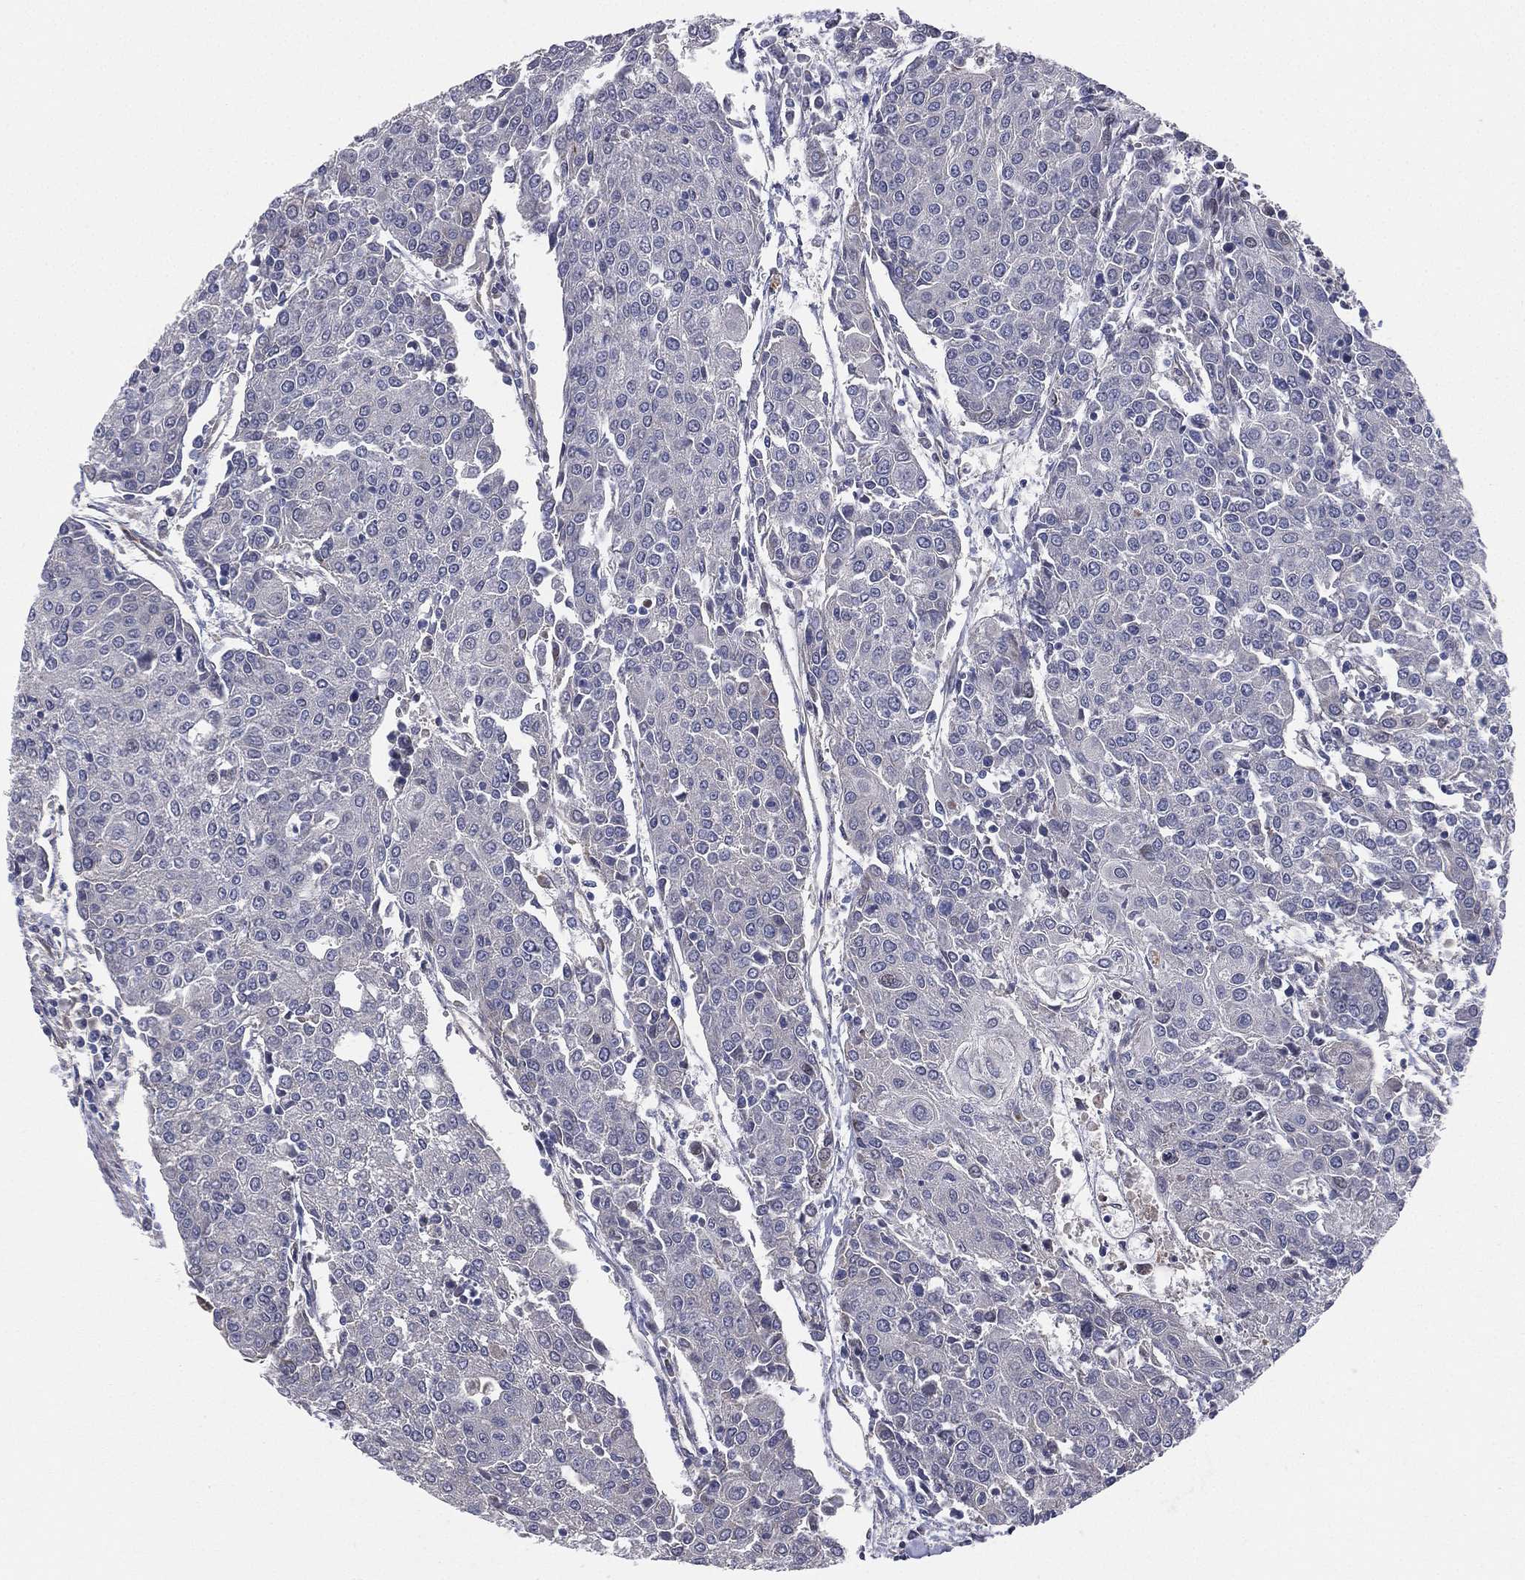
{"staining": {"intensity": "negative", "quantity": "none", "location": "none"}, "tissue": "urothelial cancer", "cell_type": "Tumor cells", "image_type": "cancer", "snomed": [{"axis": "morphology", "description": "Urothelial carcinoma, High grade"}, {"axis": "topography", "description": "Urinary bladder"}], "caption": "A high-resolution image shows immunohistochemistry (IHC) staining of urothelial cancer, which exhibits no significant staining in tumor cells. (Brightfield microscopy of DAB (3,3'-diaminobenzidine) immunohistochemistry at high magnification).", "gene": "UTP14A", "patient": {"sex": "female", "age": 85}}